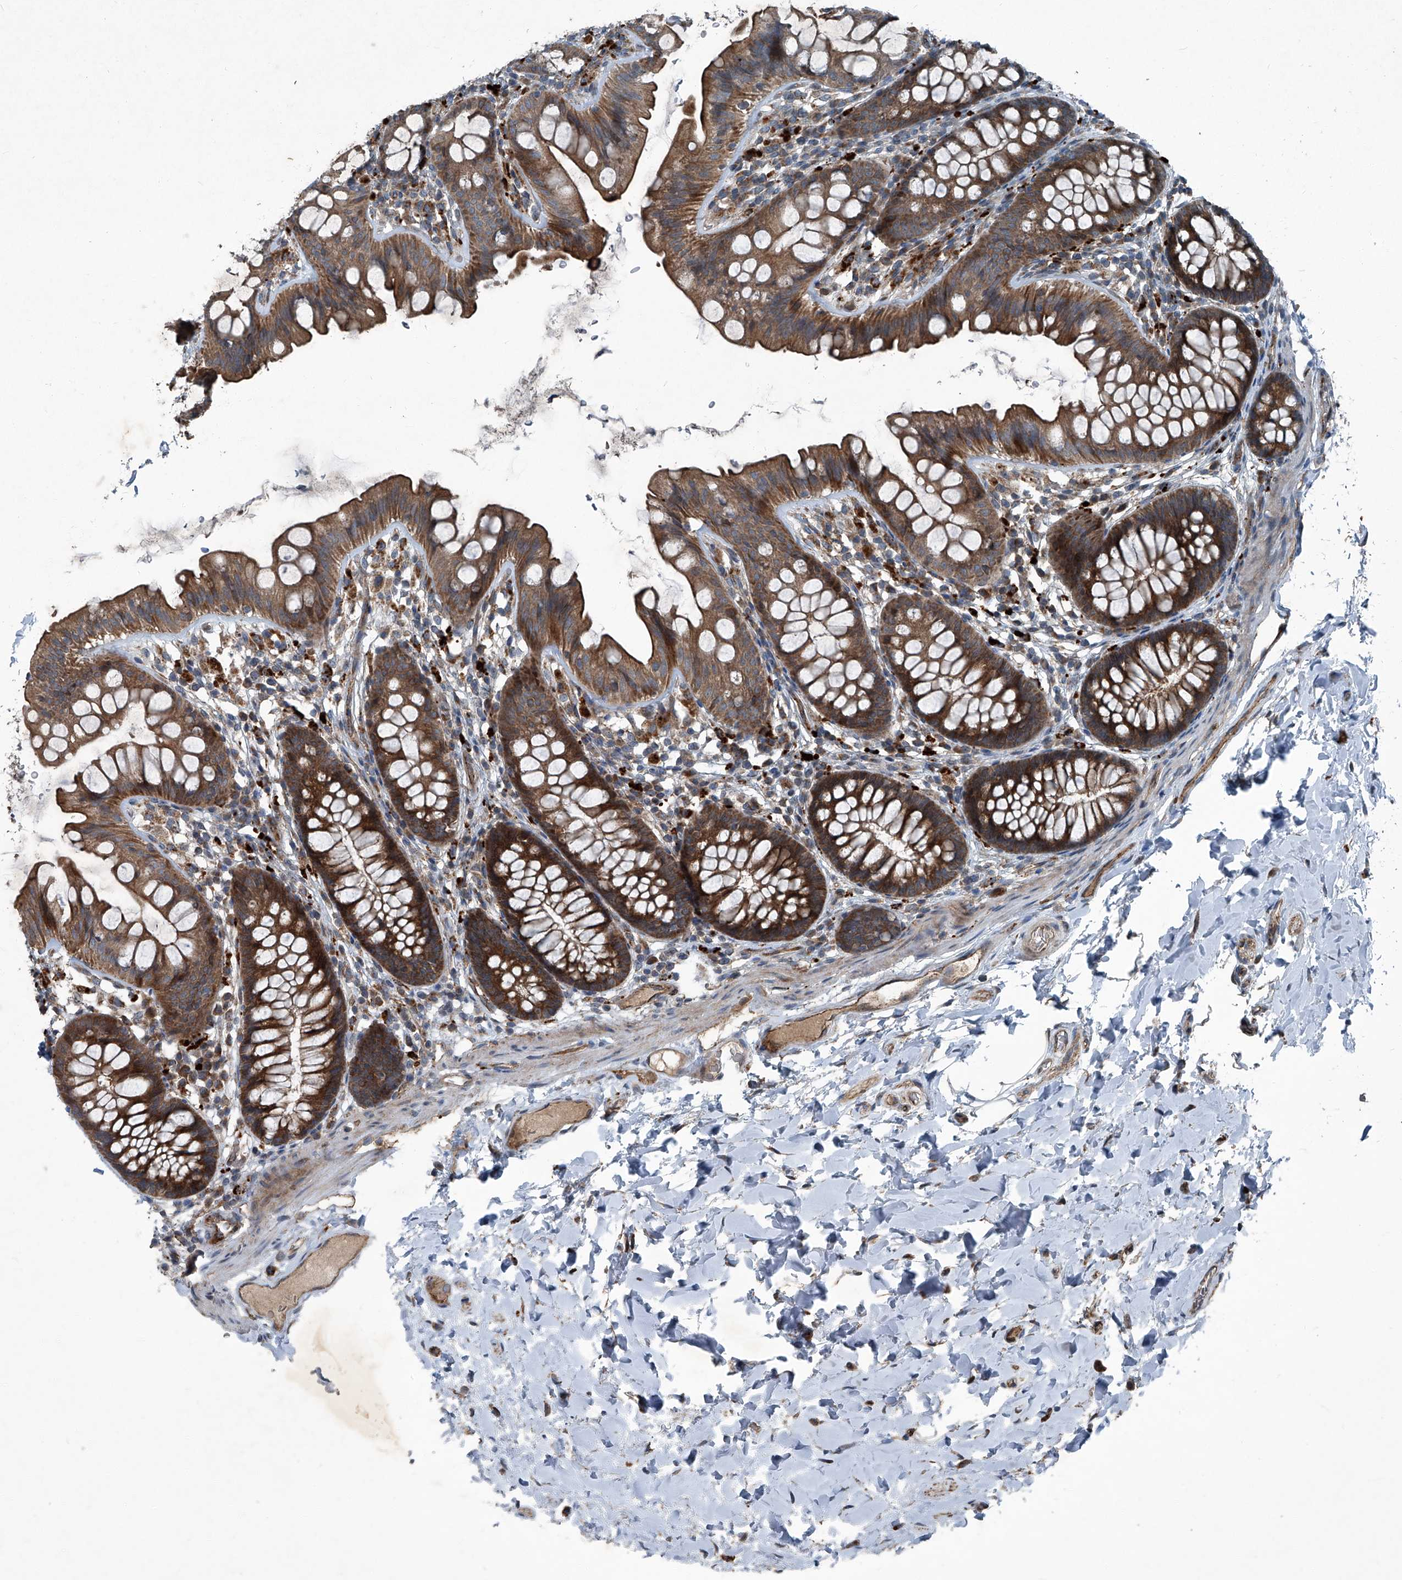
{"staining": {"intensity": "moderate", "quantity": ">75%", "location": "cytoplasmic/membranous"}, "tissue": "colon", "cell_type": "Endothelial cells", "image_type": "normal", "snomed": [{"axis": "morphology", "description": "Normal tissue, NOS"}, {"axis": "topography", "description": "Colon"}], "caption": "Immunohistochemistry (DAB) staining of benign colon shows moderate cytoplasmic/membranous protein expression in approximately >75% of endothelial cells.", "gene": "SENP2", "patient": {"sex": "female", "age": 62}}